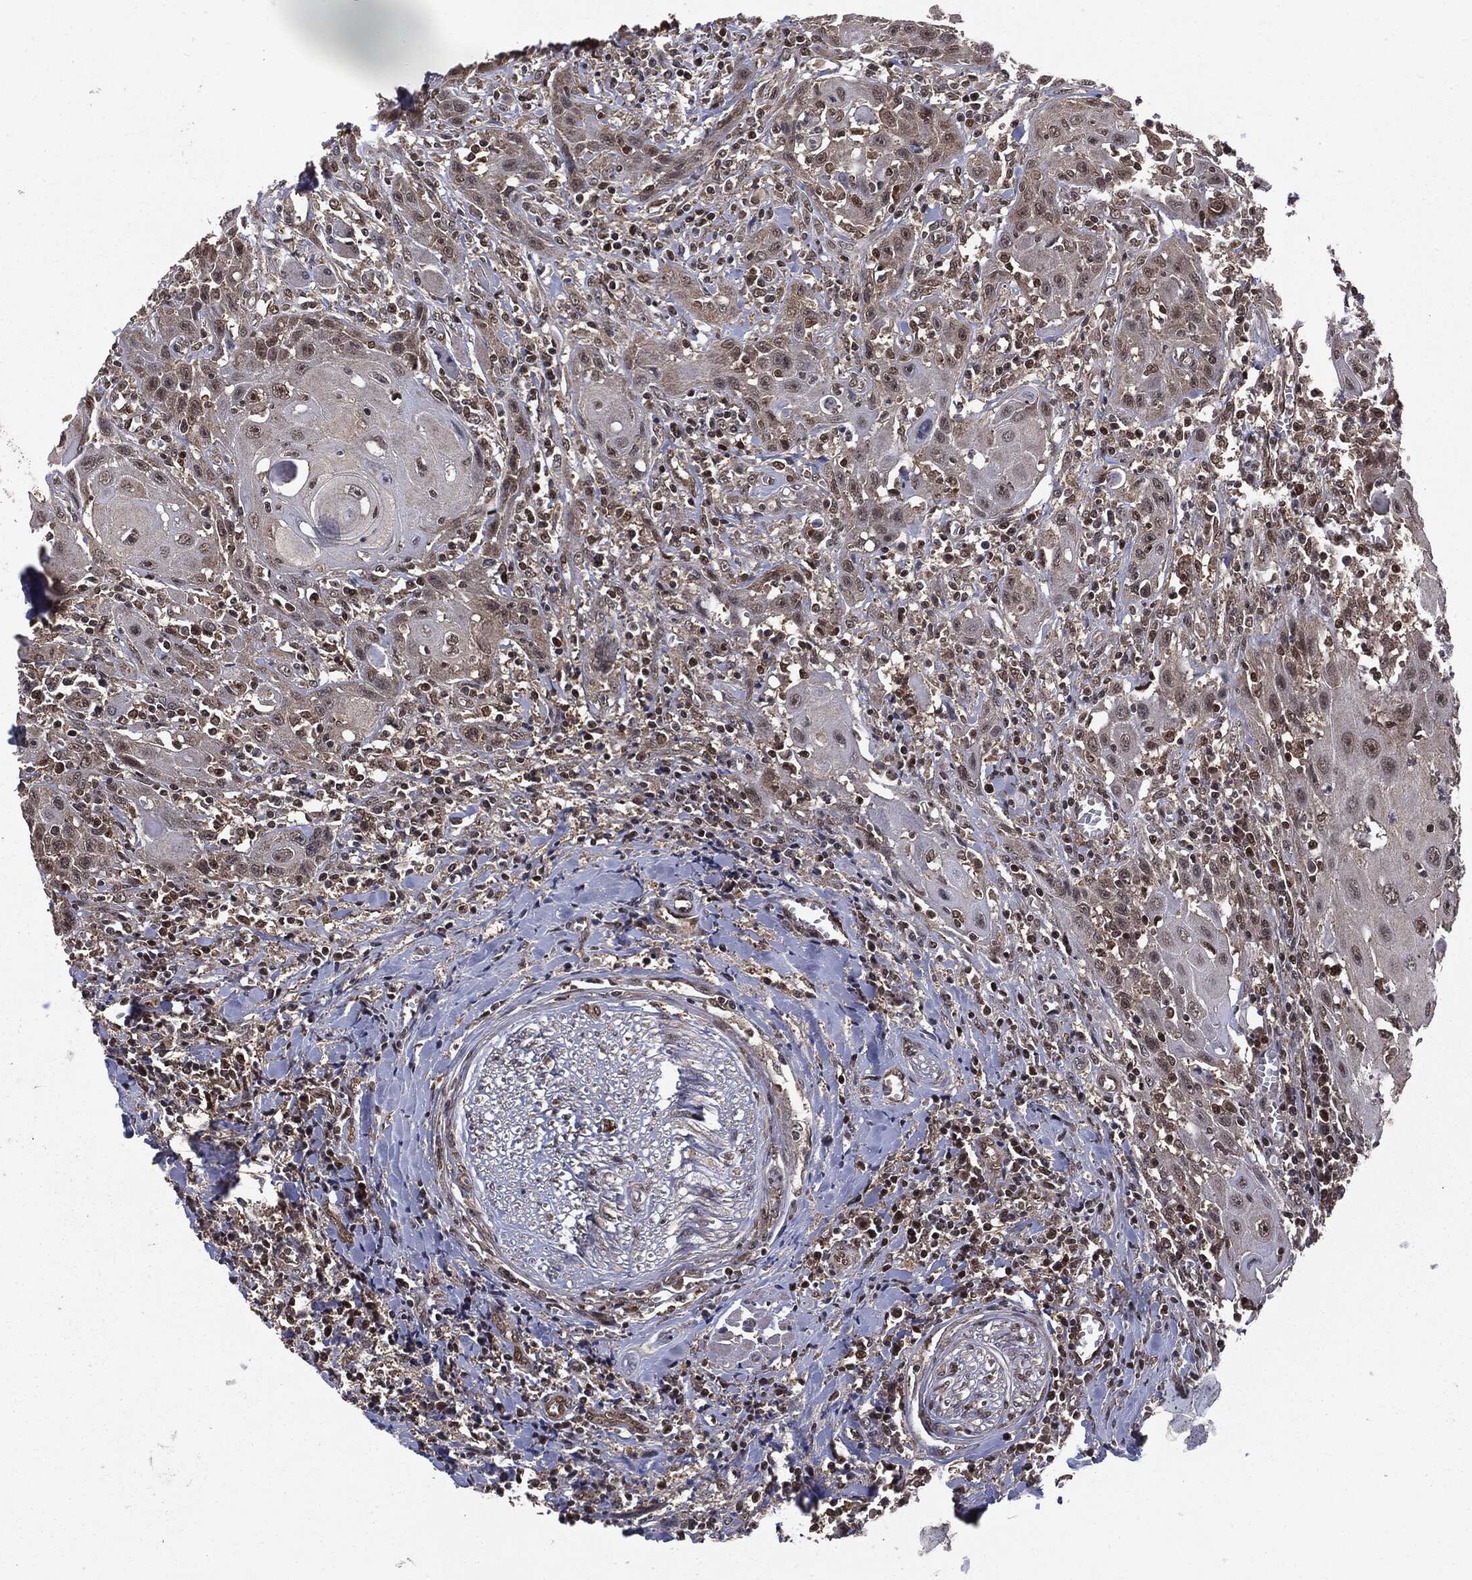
{"staining": {"intensity": "negative", "quantity": "none", "location": "none"}, "tissue": "head and neck cancer", "cell_type": "Tumor cells", "image_type": "cancer", "snomed": [{"axis": "morphology", "description": "Normal tissue, NOS"}, {"axis": "morphology", "description": "Squamous cell carcinoma, NOS"}, {"axis": "topography", "description": "Oral tissue"}, {"axis": "topography", "description": "Head-Neck"}], "caption": "Tumor cells show no significant expression in head and neck cancer.", "gene": "PTPA", "patient": {"sex": "male", "age": 71}}